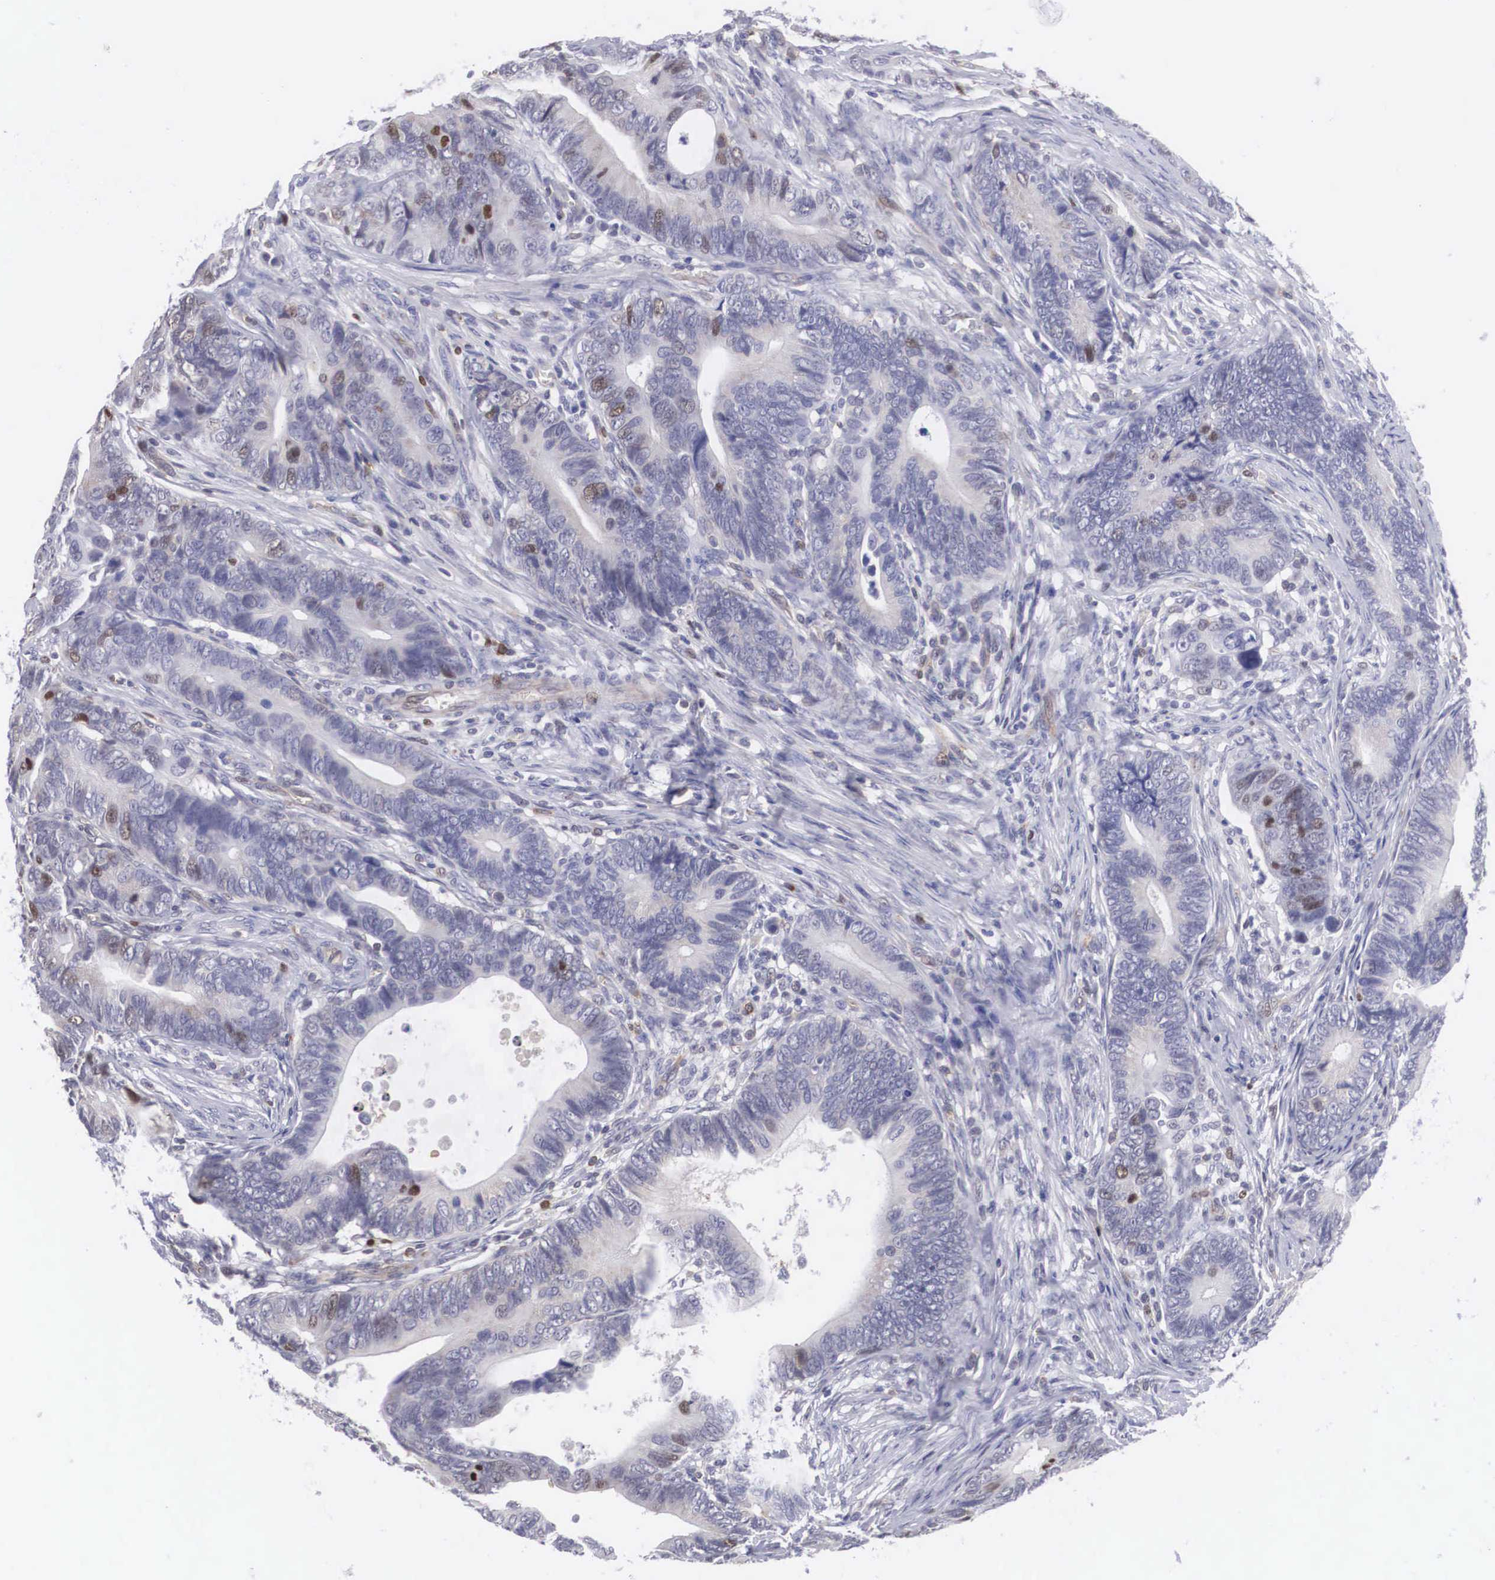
{"staining": {"intensity": "moderate", "quantity": "<25%", "location": "nuclear"}, "tissue": "colorectal cancer", "cell_type": "Tumor cells", "image_type": "cancer", "snomed": [{"axis": "morphology", "description": "Adenocarcinoma, NOS"}, {"axis": "topography", "description": "Colon"}], "caption": "Colorectal adenocarcinoma stained with a protein marker shows moderate staining in tumor cells.", "gene": "MAST4", "patient": {"sex": "female", "age": 78}}